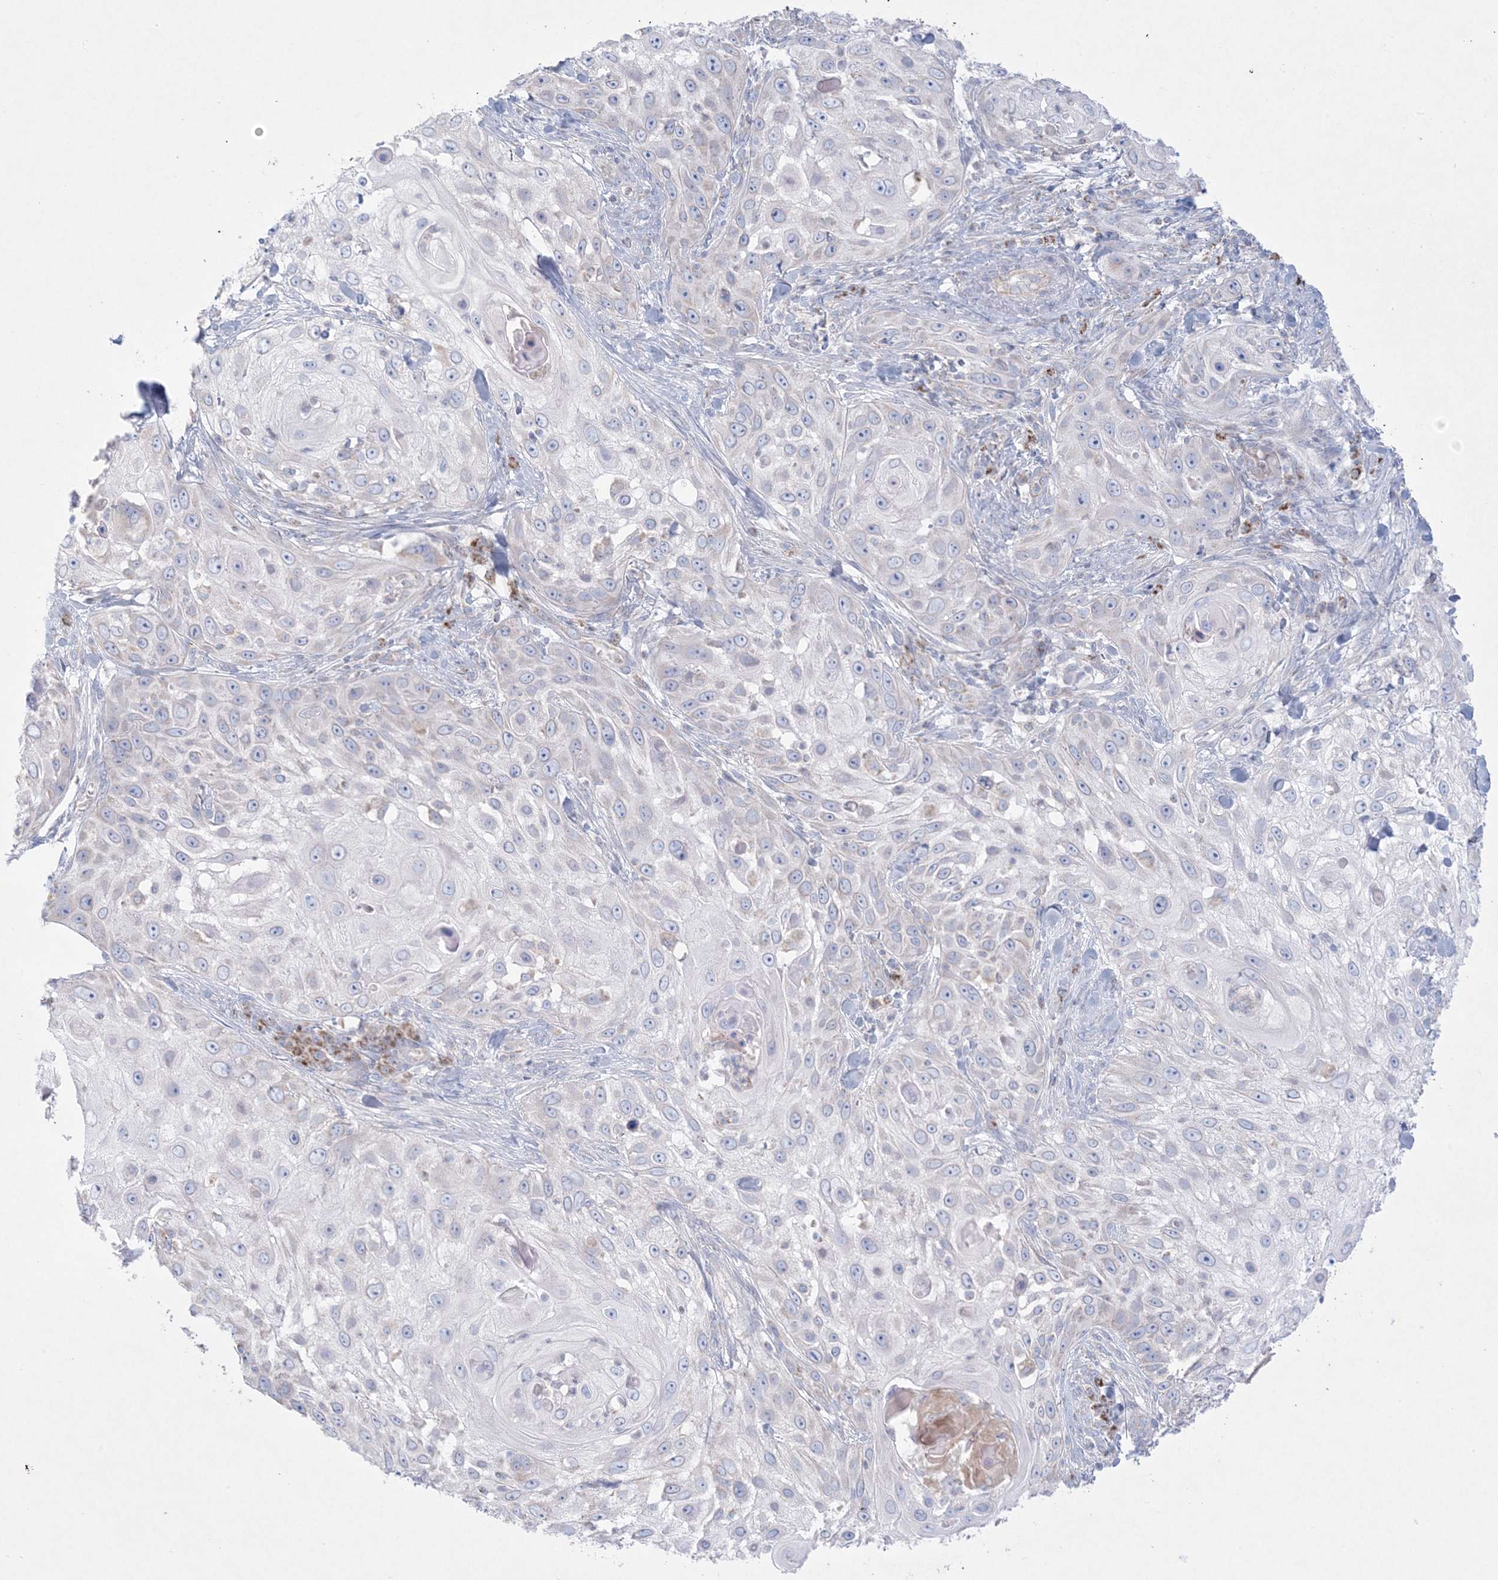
{"staining": {"intensity": "negative", "quantity": "none", "location": "none"}, "tissue": "skin cancer", "cell_type": "Tumor cells", "image_type": "cancer", "snomed": [{"axis": "morphology", "description": "Squamous cell carcinoma, NOS"}, {"axis": "topography", "description": "Skin"}], "caption": "Tumor cells show no significant protein positivity in skin squamous cell carcinoma. Nuclei are stained in blue.", "gene": "KCTD6", "patient": {"sex": "female", "age": 44}}